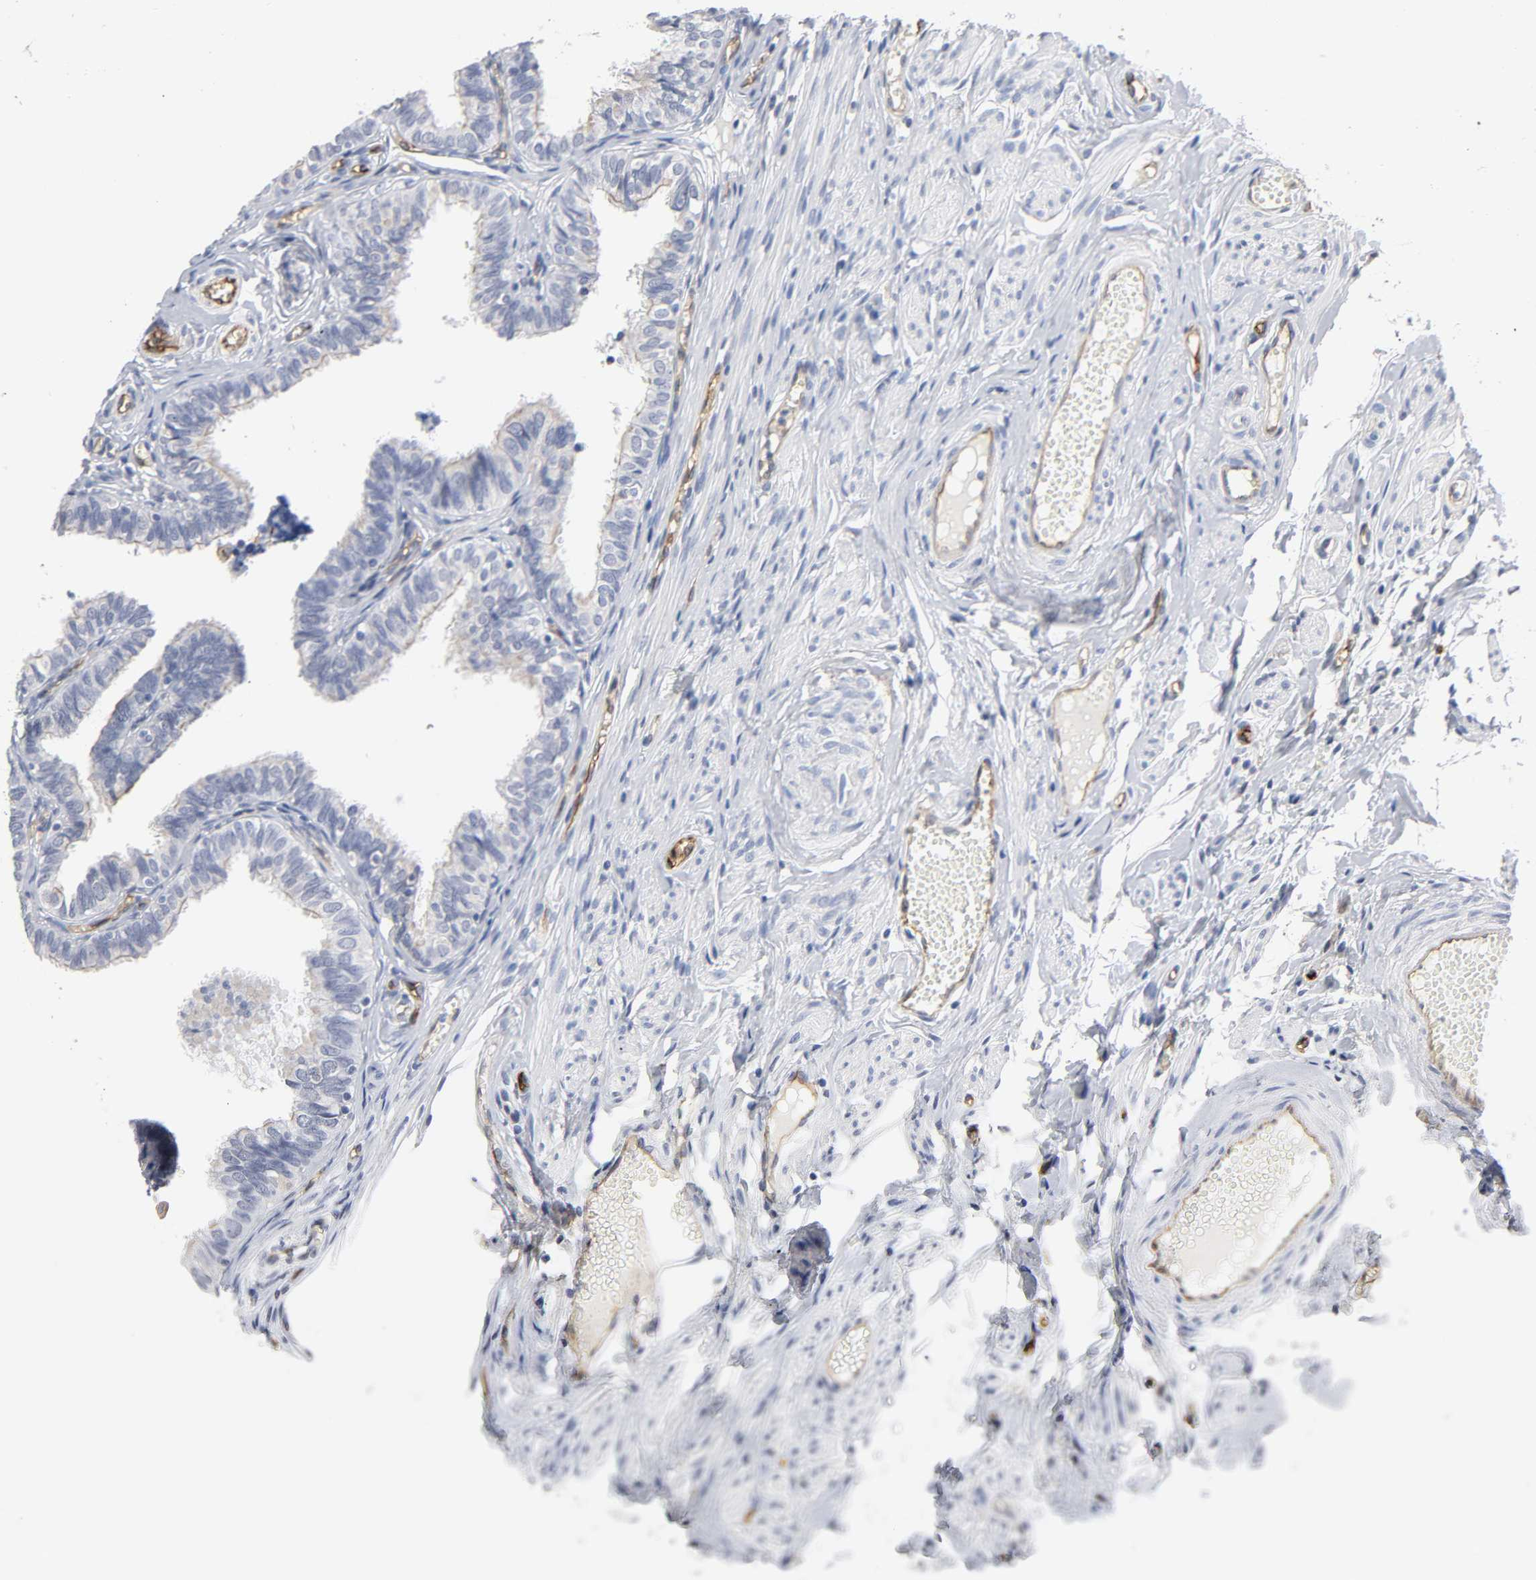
{"staining": {"intensity": "strong", "quantity": ">75%", "location": "cytoplasmic/membranous"}, "tissue": "fallopian tube", "cell_type": "Glandular cells", "image_type": "normal", "snomed": [{"axis": "morphology", "description": "Normal tissue, NOS"}, {"axis": "topography", "description": "Fallopian tube"}], "caption": "Fallopian tube stained with immunohistochemistry (IHC) demonstrates strong cytoplasmic/membranous expression in about >75% of glandular cells. (brown staining indicates protein expression, while blue staining denotes nuclei).", "gene": "ICAM1", "patient": {"sex": "female", "age": 46}}